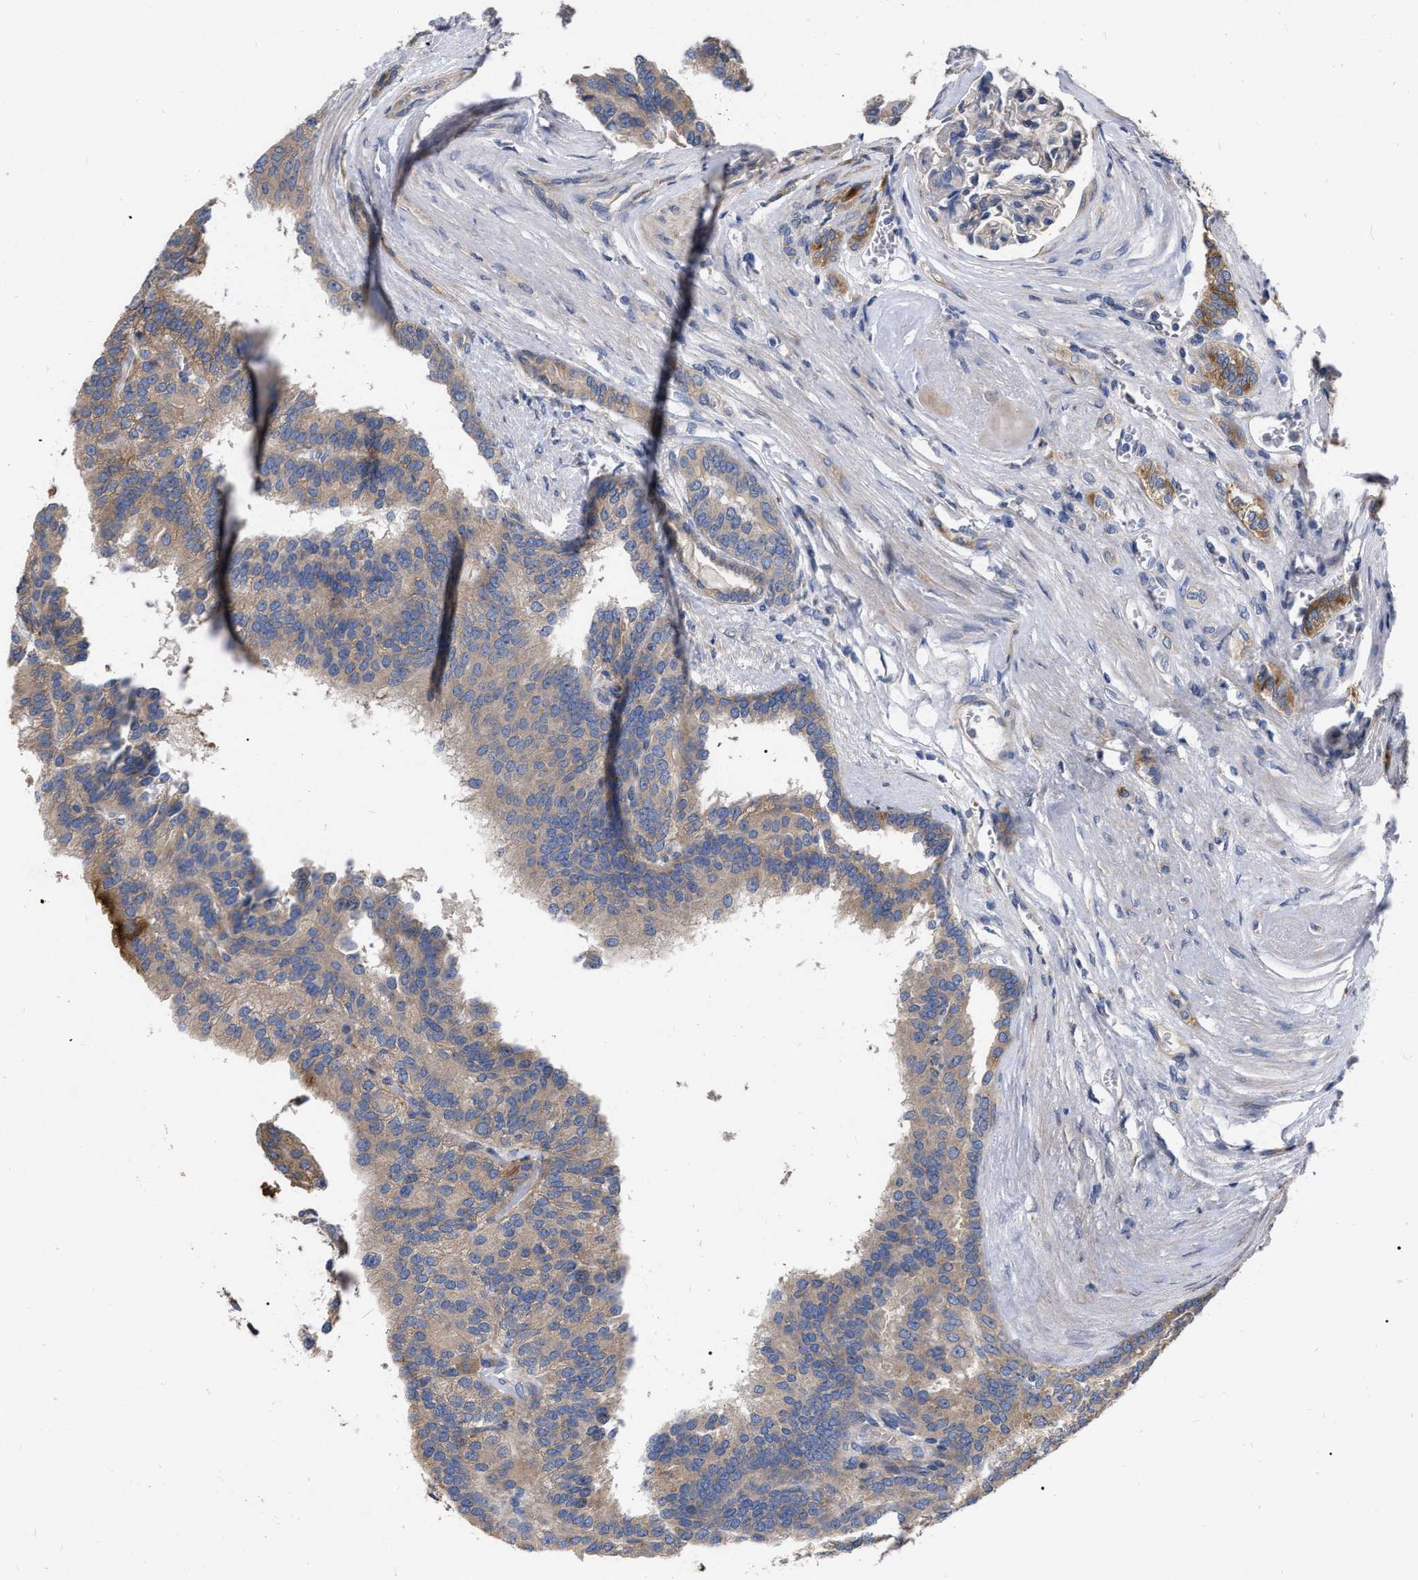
{"staining": {"intensity": "weak", "quantity": "25%-75%", "location": "cytoplasmic/membranous"}, "tissue": "renal cancer", "cell_type": "Tumor cells", "image_type": "cancer", "snomed": [{"axis": "morphology", "description": "Adenocarcinoma, NOS"}, {"axis": "topography", "description": "Kidney"}], "caption": "High-power microscopy captured an immunohistochemistry photomicrograph of adenocarcinoma (renal), revealing weak cytoplasmic/membranous expression in approximately 25%-75% of tumor cells.", "gene": "MLST8", "patient": {"sex": "male", "age": 46}}